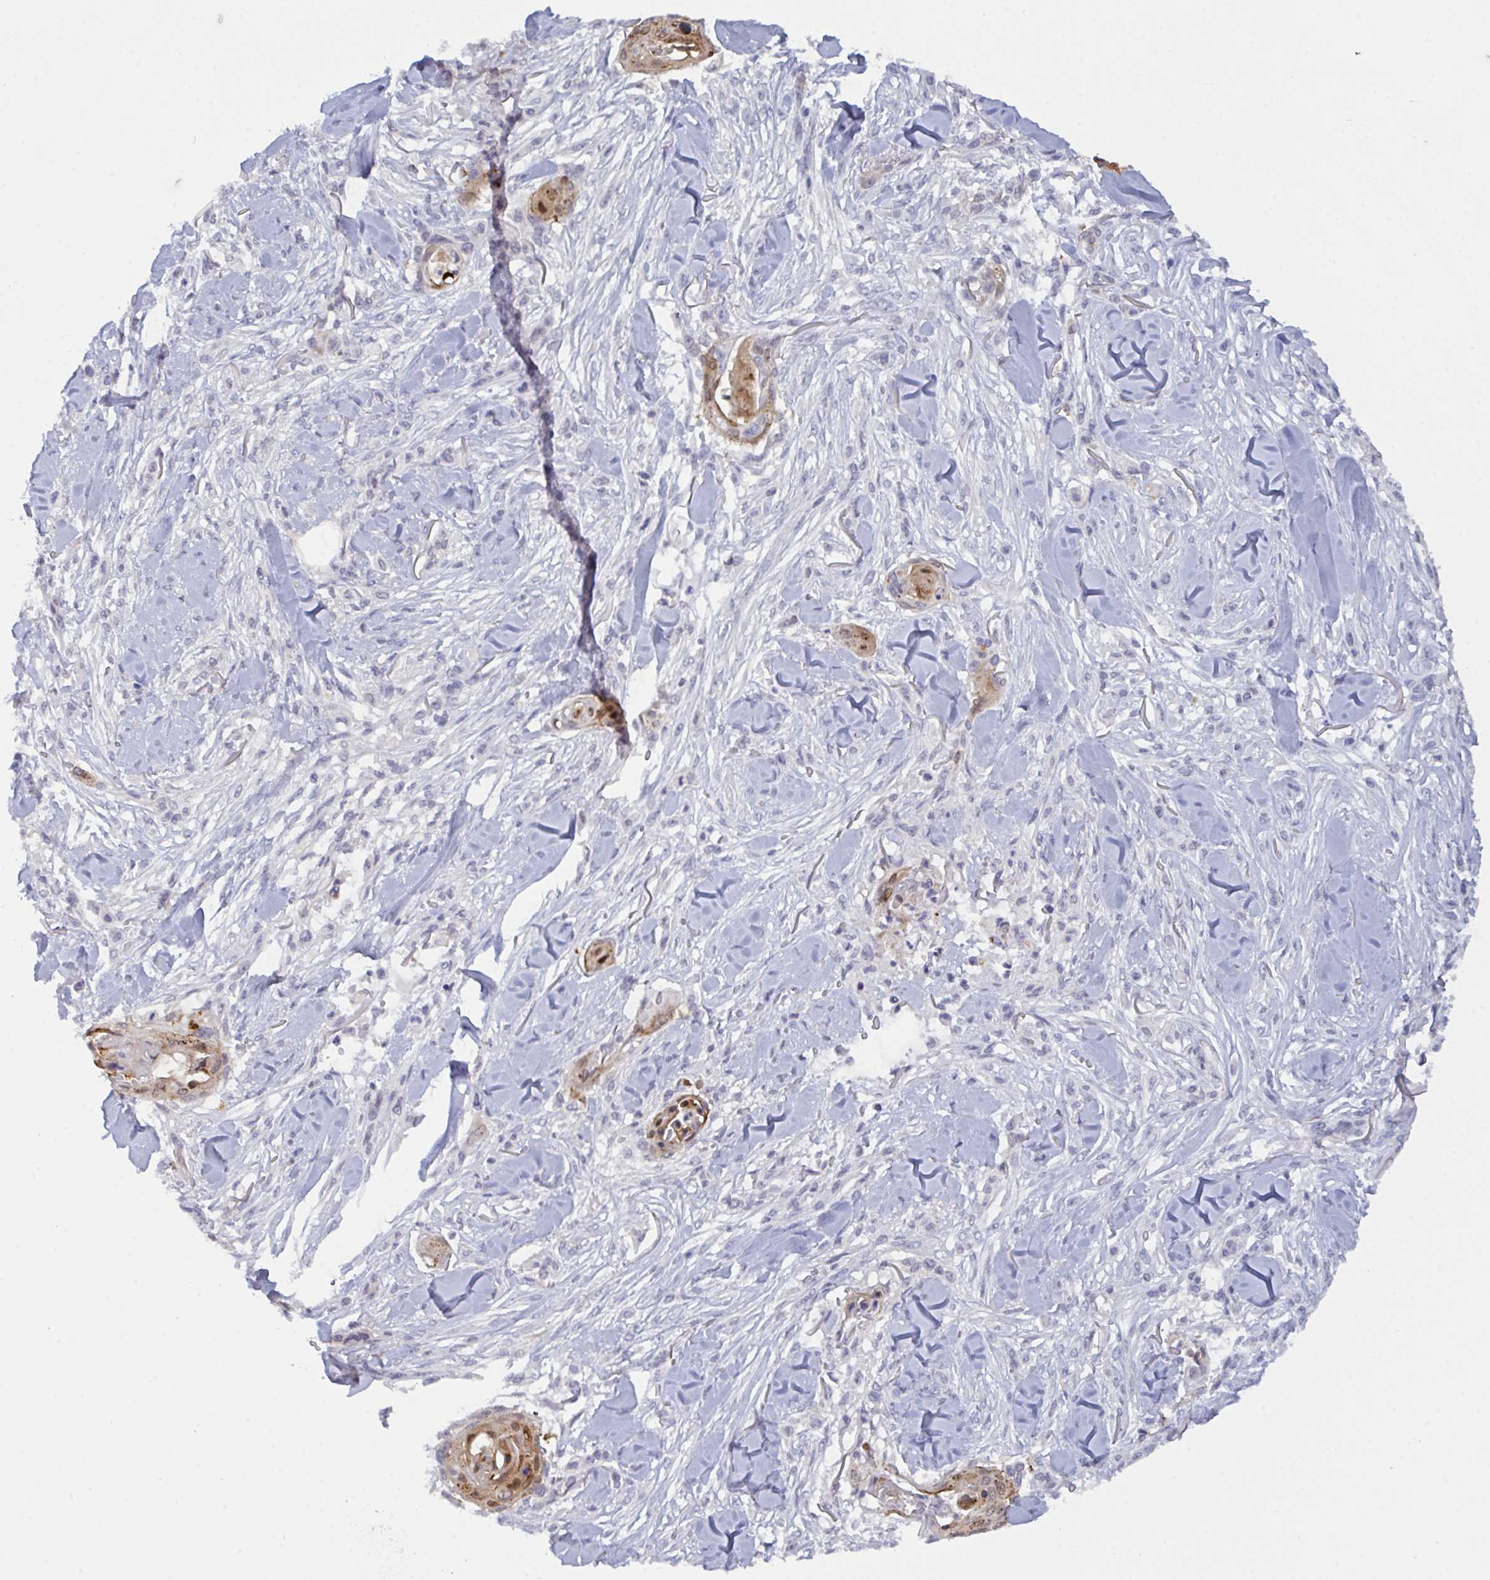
{"staining": {"intensity": "moderate", "quantity": "<25%", "location": "cytoplasmic/membranous,nuclear"}, "tissue": "skin cancer", "cell_type": "Tumor cells", "image_type": "cancer", "snomed": [{"axis": "morphology", "description": "Squamous cell carcinoma, NOS"}, {"axis": "topography", "description": "Skin"}], "caption": "Skin cancer (squamous cell carcinoma) tissue reveals moderate cytoplasmic/membranous and nuclear staining in about <25% of tumor cells", "gene": "SERPINB13", "patient": {"sex": "female", "age": 59}}